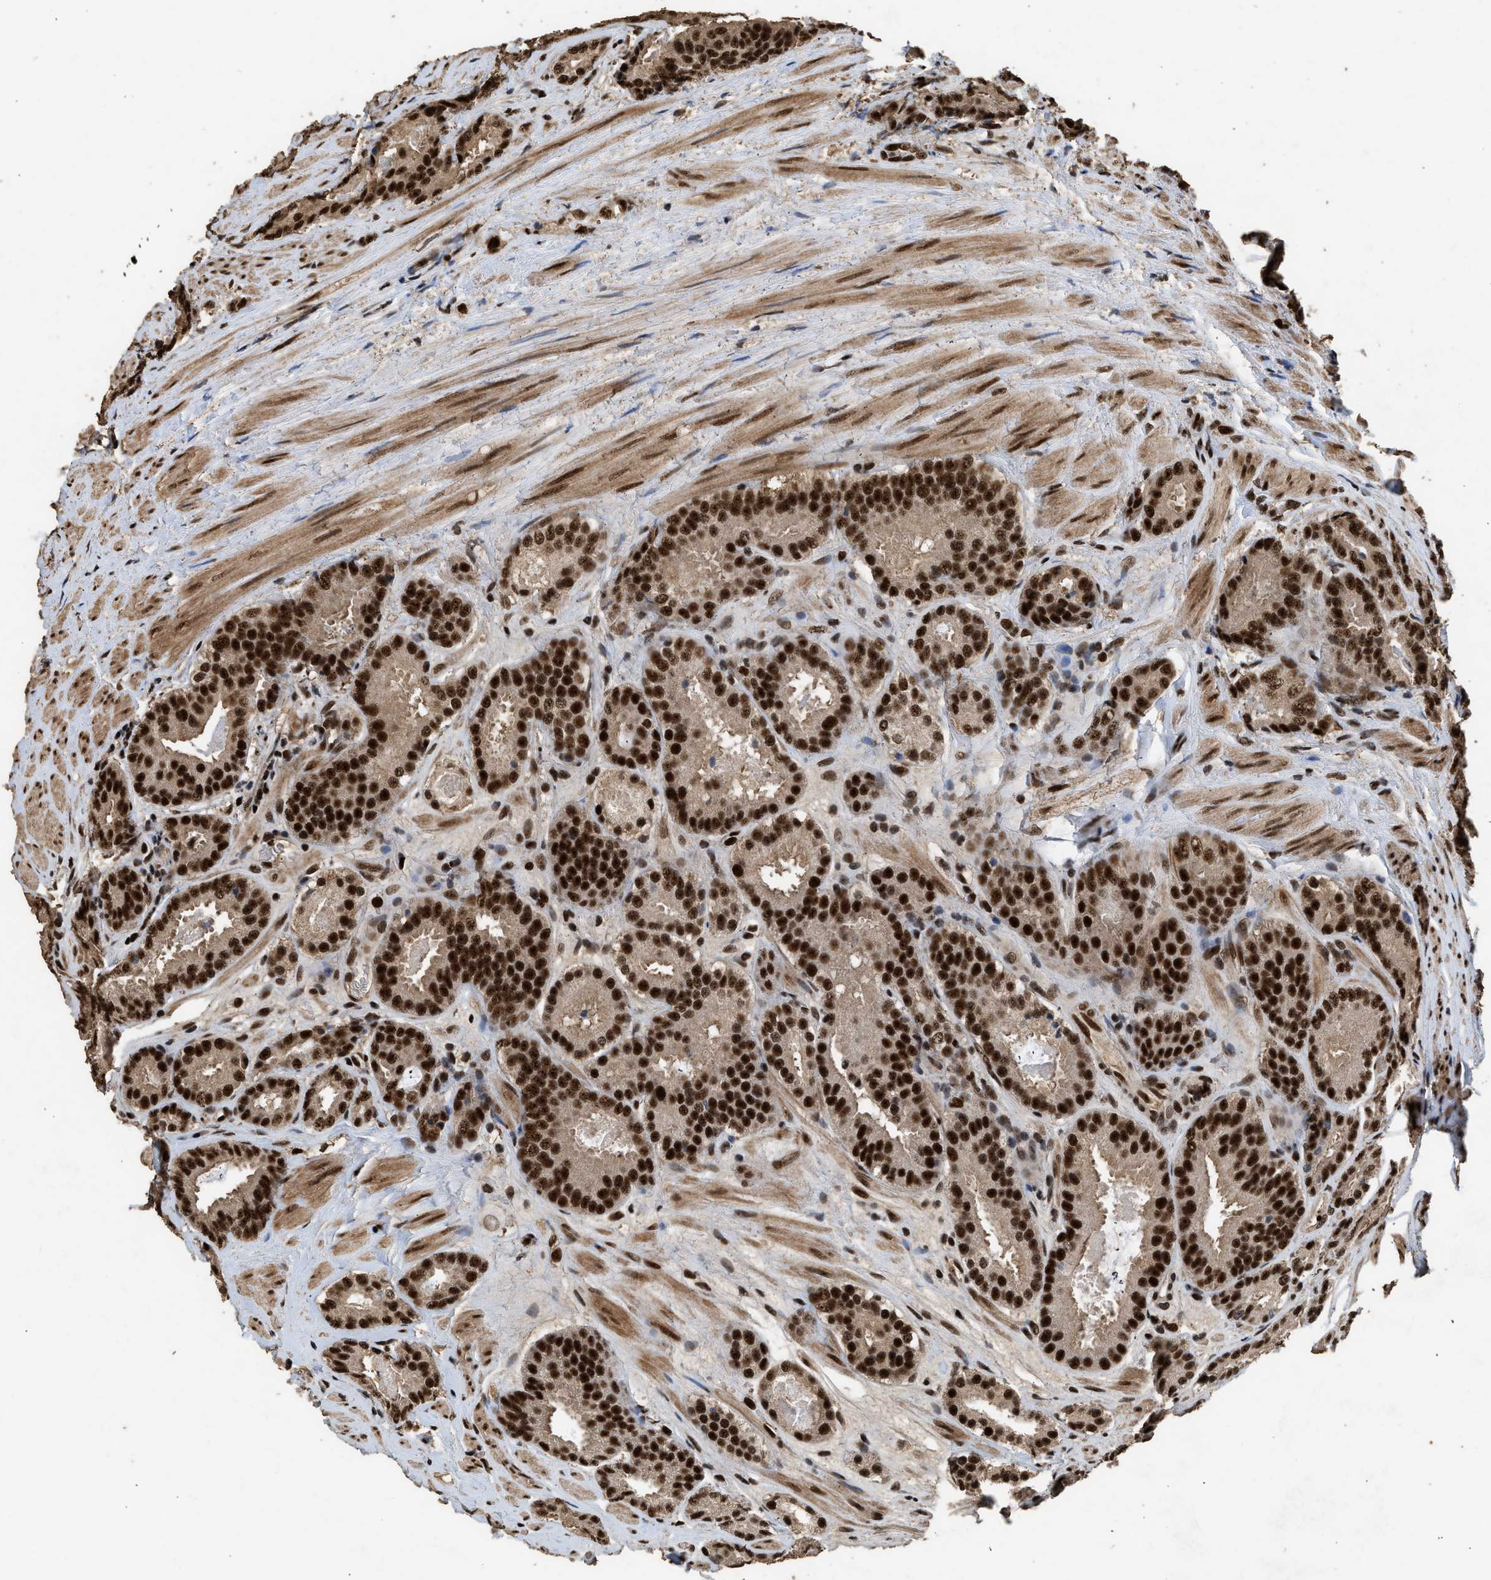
{"staining": {"intensity": "strong", "quantity": ">75%", "location": "nuclear"}, "tissue": "prostate cancer", "cell_type": "Tumor cells", "image_type": "cancer", "snomed": [{"axis": "morphology", "description": "Adenocarcinoma, Low grade"}, {"axis": "topography", "description": "Prostate"}], "caption": "Human prostate cancer stained with a brown dye shows strong nuclear positive expression in approximately >75% of tumor cells.", "gene": "PPP4R3B", "patient": {"sex": "male", "age": 69}}